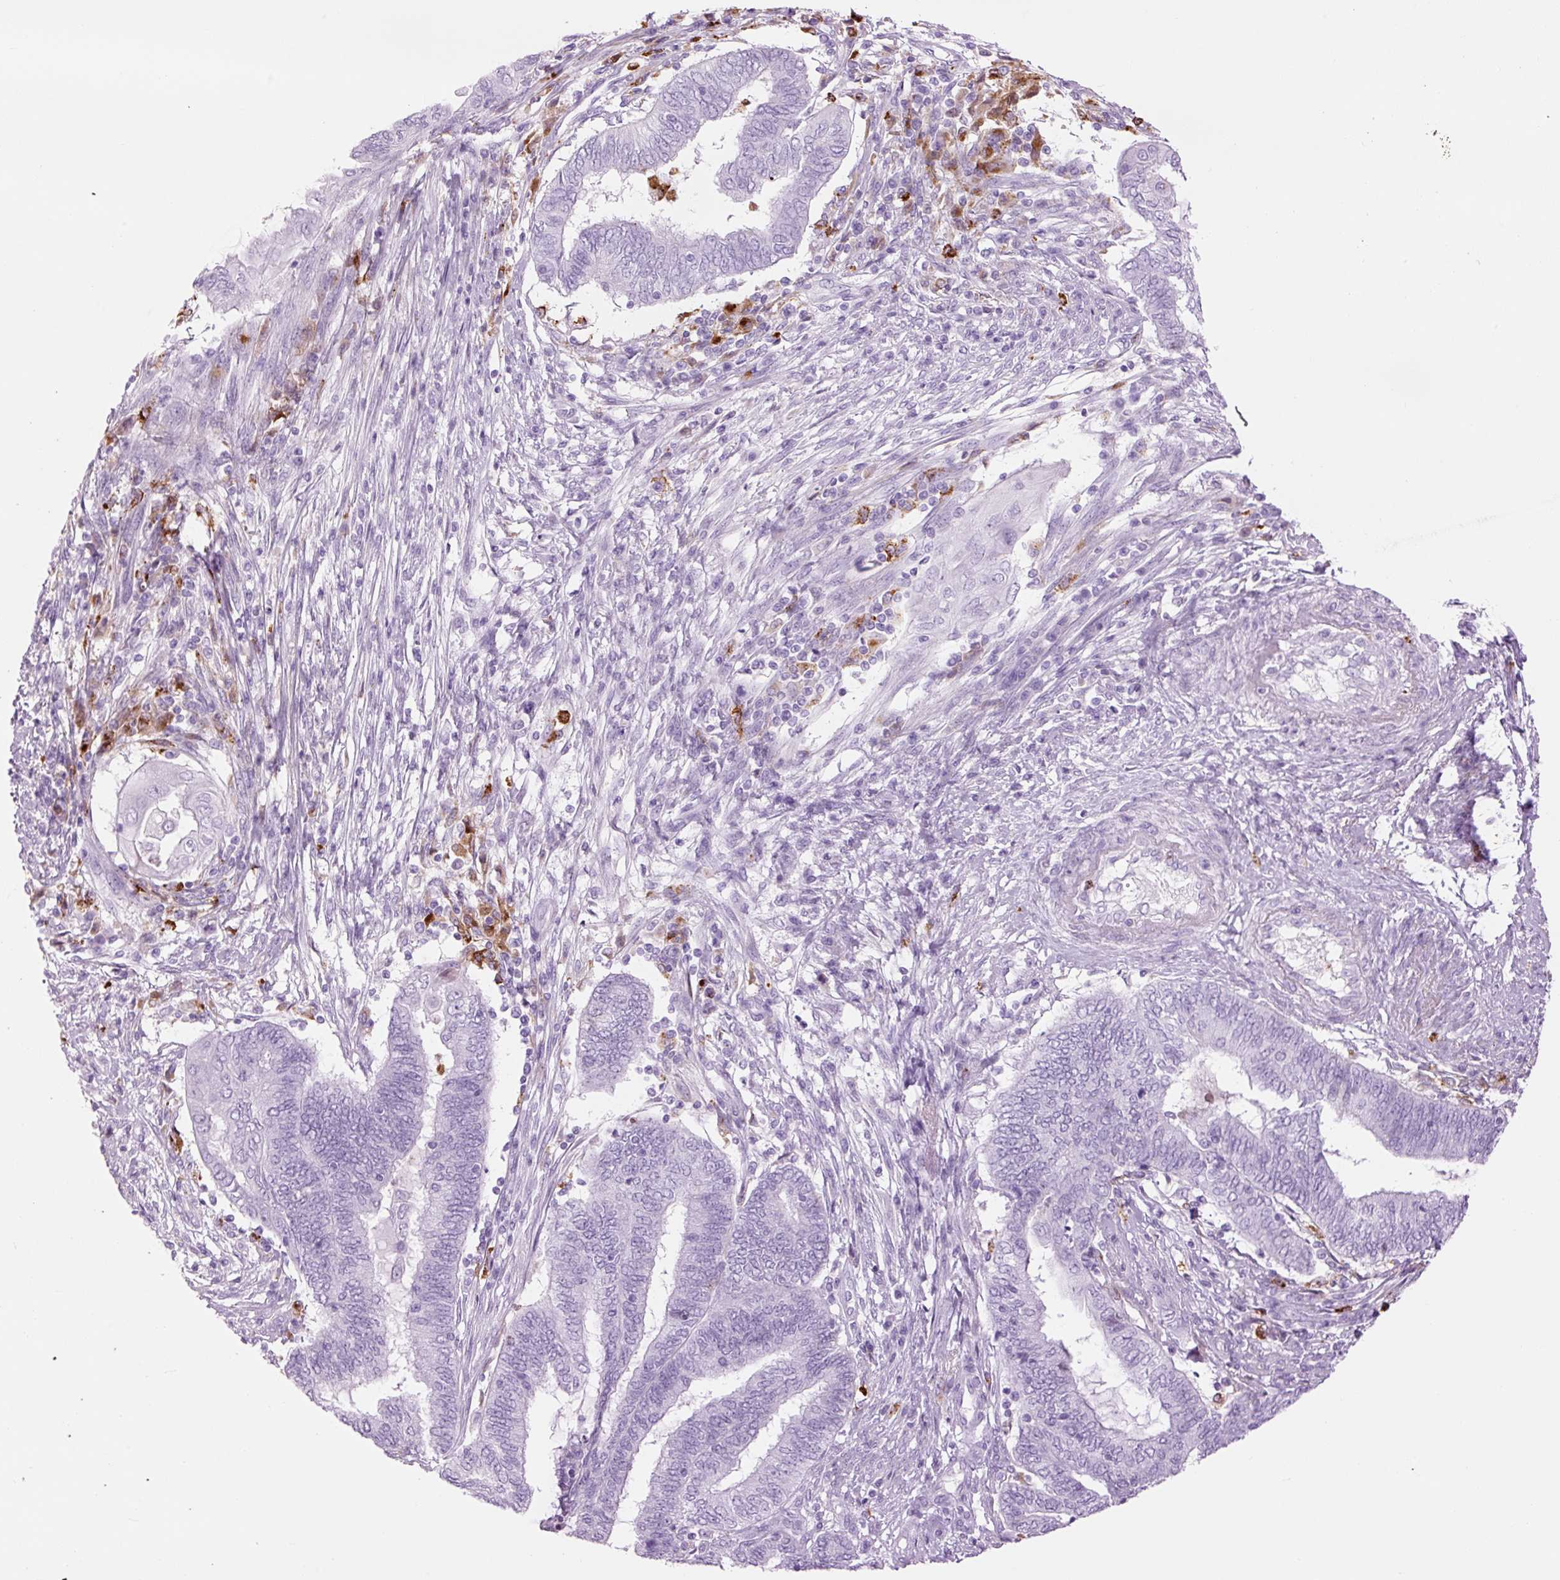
{"staining": {"intensity": "negative", "quantity": "none", "location": "none"}, "tissue": "endometrial cancer", "cell_type": "Tumor cells", "image_type": "cancer", "snomed": [{"axis": "morphology", "description": "Adenocarcinoma, NOS"}, {"axis": "topography", "description": "Uterus"}, {"axis": "topography", "description": "Endometrium"}], "caption": "This is a photomicrograph of immunohistochemistry (IHC) staining of adenocarcinoma (endometrial), which shows no positivity in tumor cells.", "gene": "LYZ", "patient": {"sex": "female", "age": 70}}